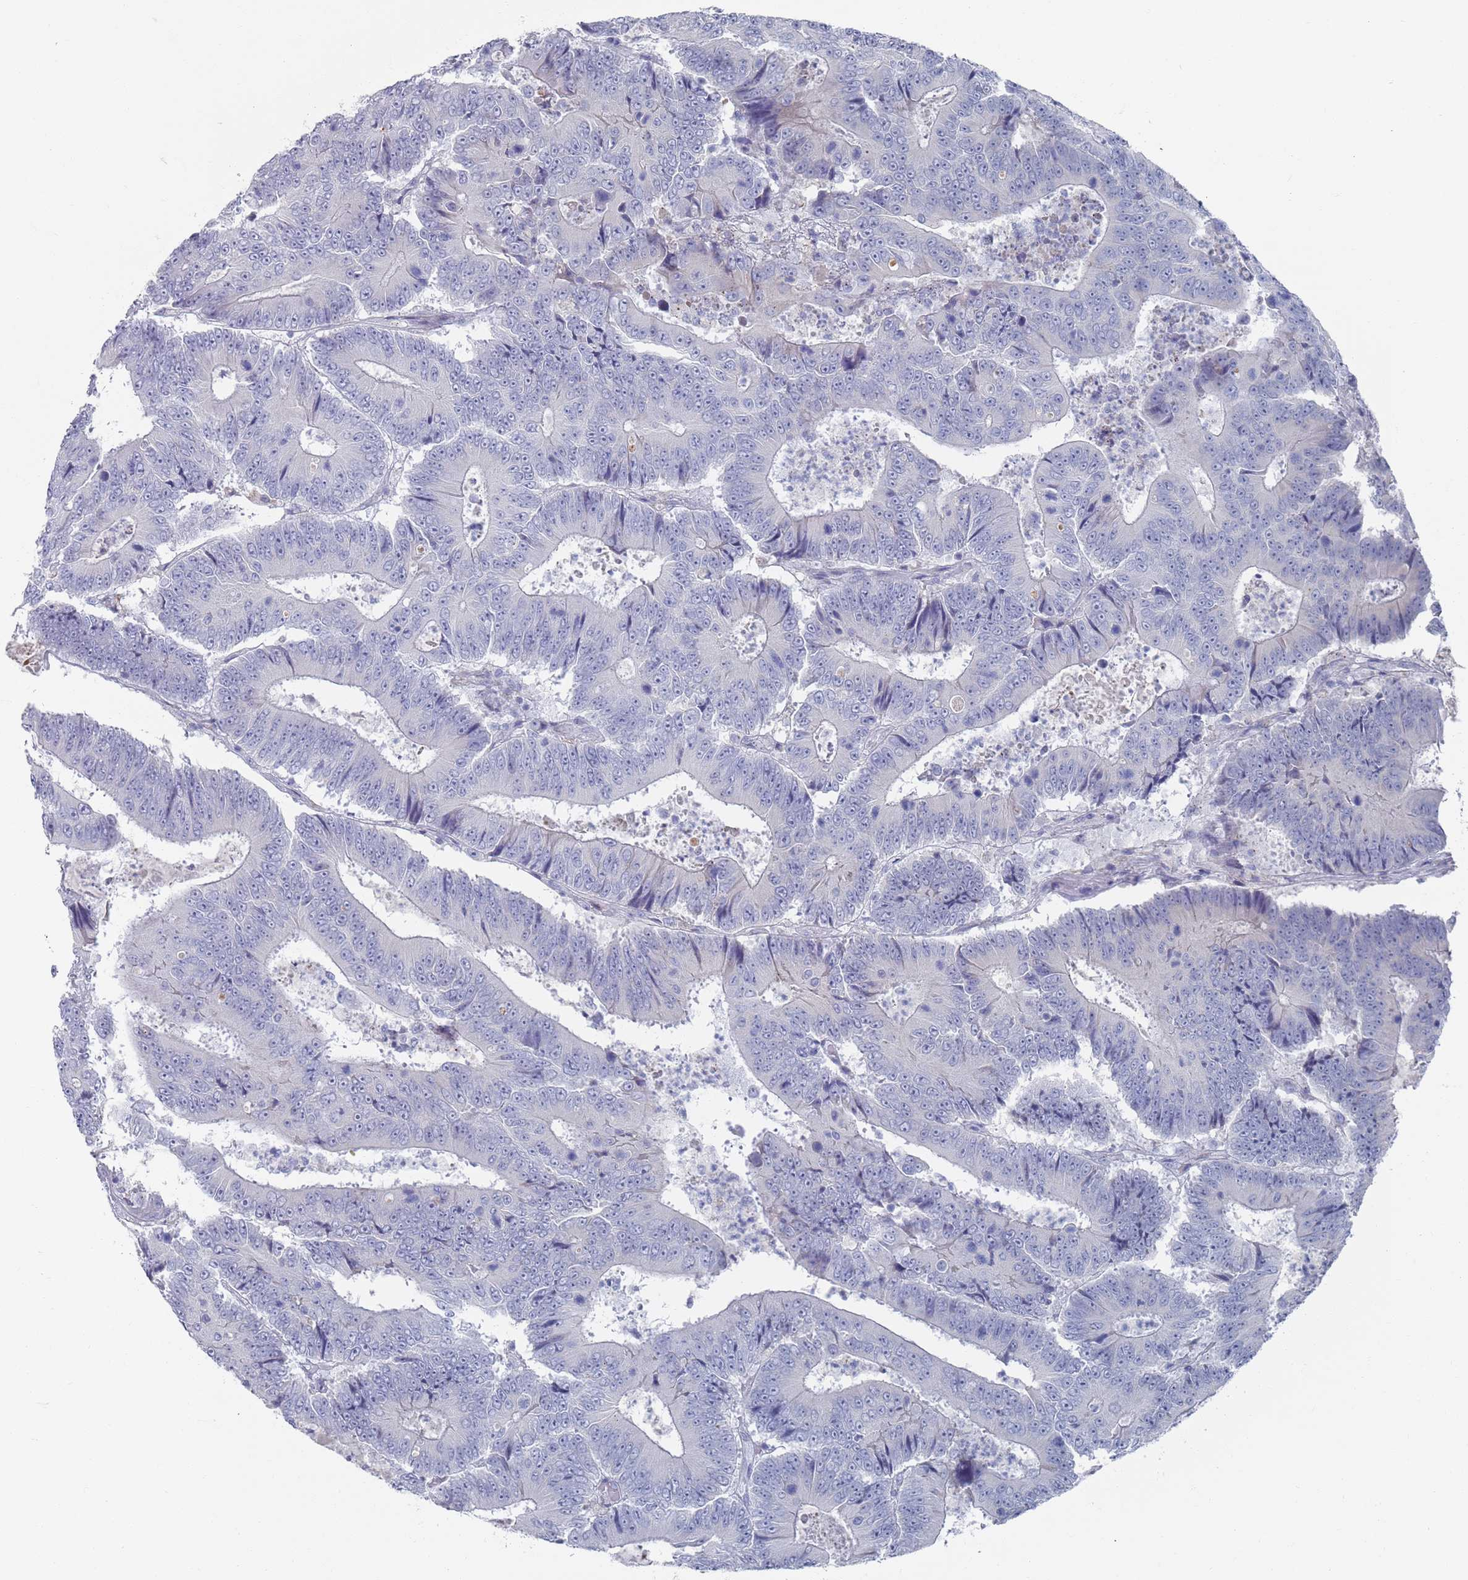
{"staining": {"intensity": "negative", "quantity": "none", "location": "none"}, "tissue": "colorectal cancer", "cell_type": "Tumor cells", "image_type": "cancer", "snomed": [{"axis": "morphology", "description": "Adenocarcinoma, NOS"}, {"axis": "topography", "description": "Colon"}], "caption": "Immunohistochemistry photomicrograph of neoplastic tissue: human colorectal cancer stained with DAB demonstrates no significant protein staining in tumor cells.", "gene": "MAT1A", "patient": {"sex": "male", "age": 83}}